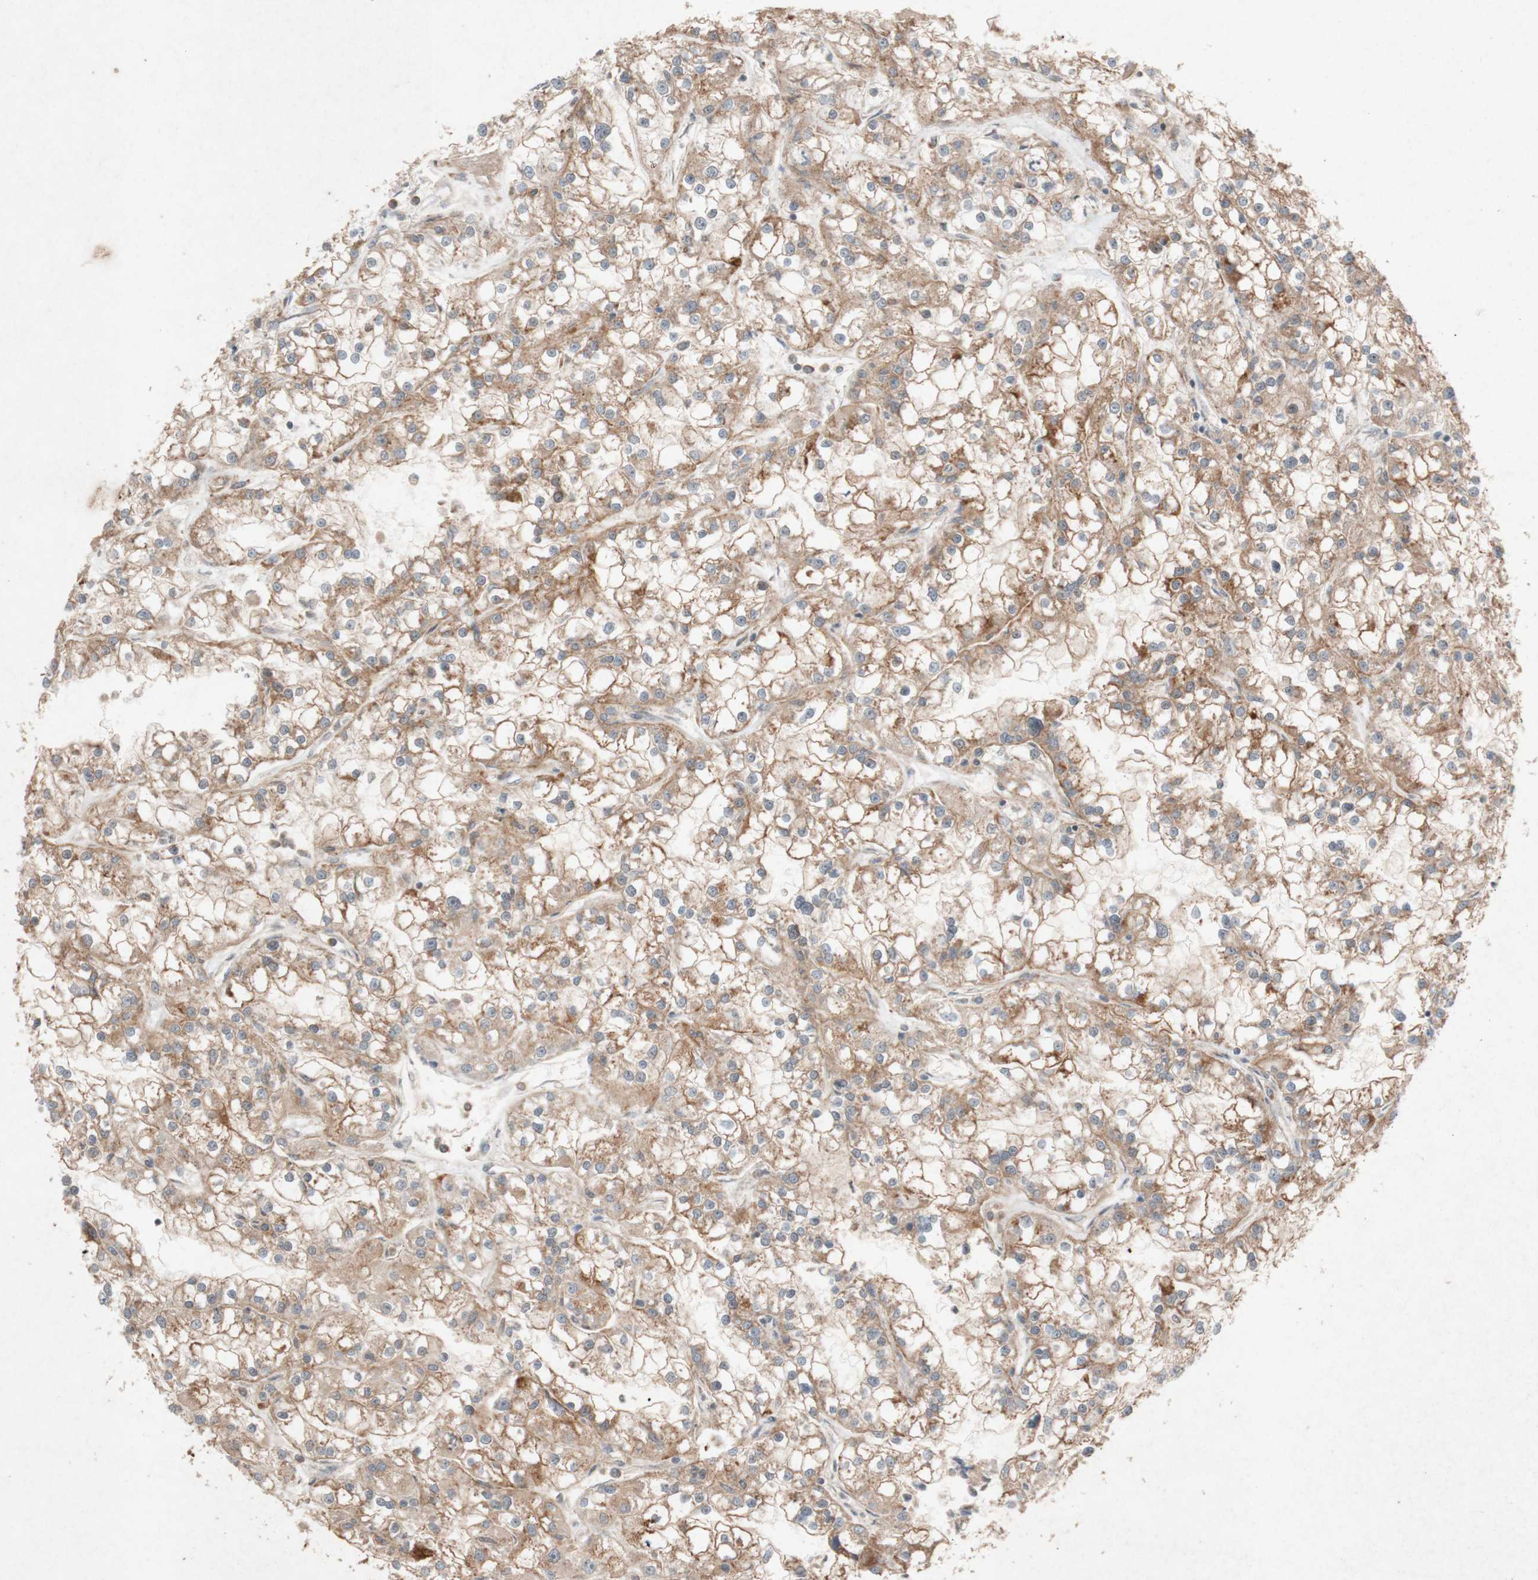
{"staining": {"intensity": "moderate", "quantity": ">75%", "location": "cytoplasmic/membranous"}, "tissue": "renal cancer", "cell_type": "Tumor cells", "image_type": "cancer", "snomed": [{"axis": "morphology", "description": "Adenocarcinoma, NOS"}, {"axis": "topography", "description": "Kidney"}], "caption": "This image shows IHC staining of human renal cancer, with medium moderate cytoplasmic/membranous staining in about >75% of tumor cells.", "gene": "ATP6V1F", "patient": {"sex": "female", "age": 52}}